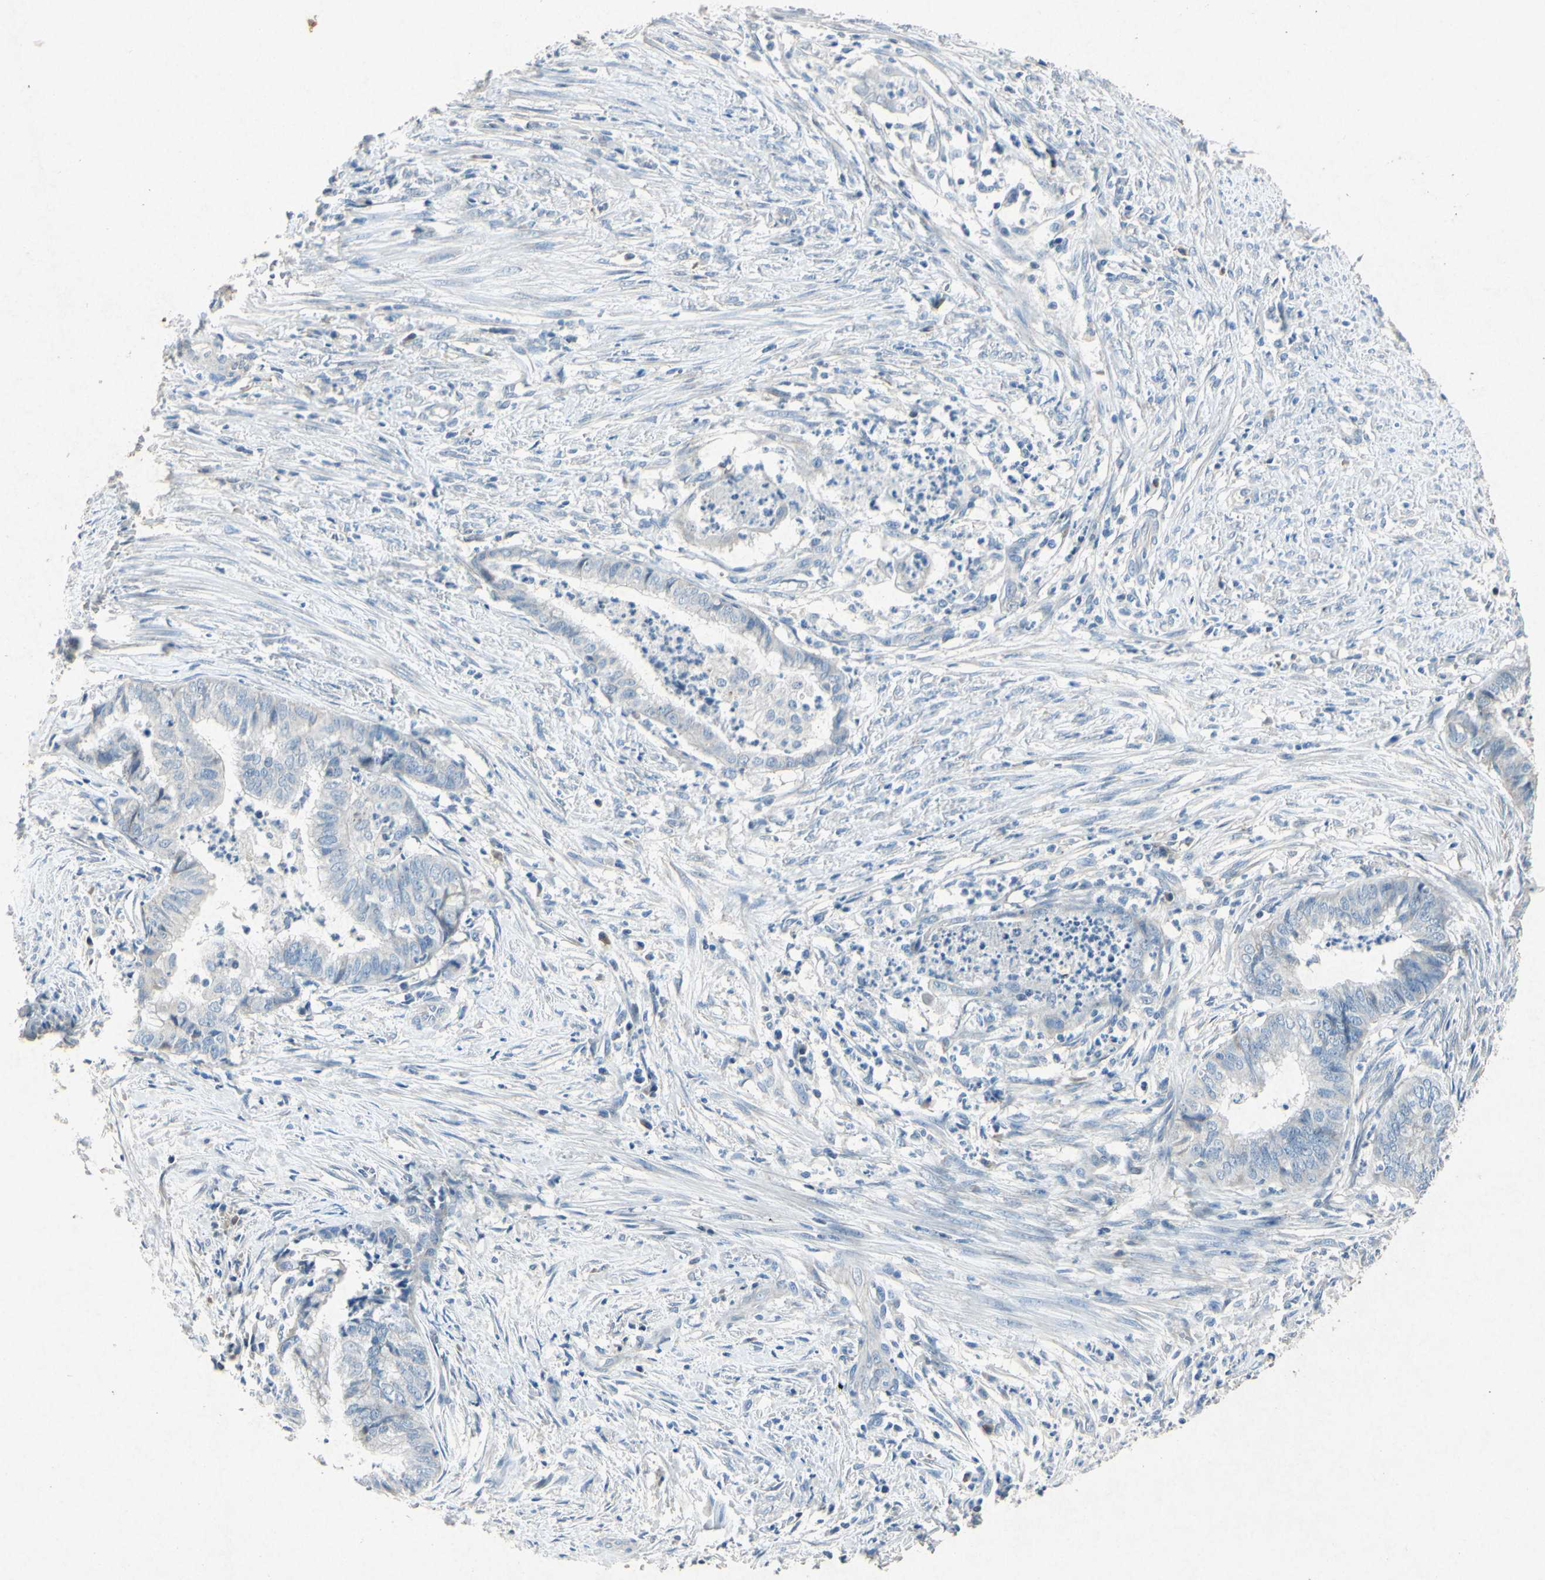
{"staining": {"intensity": "negative", "quantity": "none", "location": "none"}, "tissue": "endometrial cancer", "cell_type": "Tumor cells", "image_type": "cancer", "snomed": [{"axis": "morphology", "description": "Necrosis, NOS"}, {"axis": "morphology", "description": "Adenocarcinoma, NOS"}, {"axis": "topography", "description": "Endometrium"}], "caption": "A photomicrograph of adenocarcinoma (endometrial) stained for a protein exhibits no brown staining in tumor cells.", "gene": "SNAP91", "patient": {"sex": "female", "age": 79}}